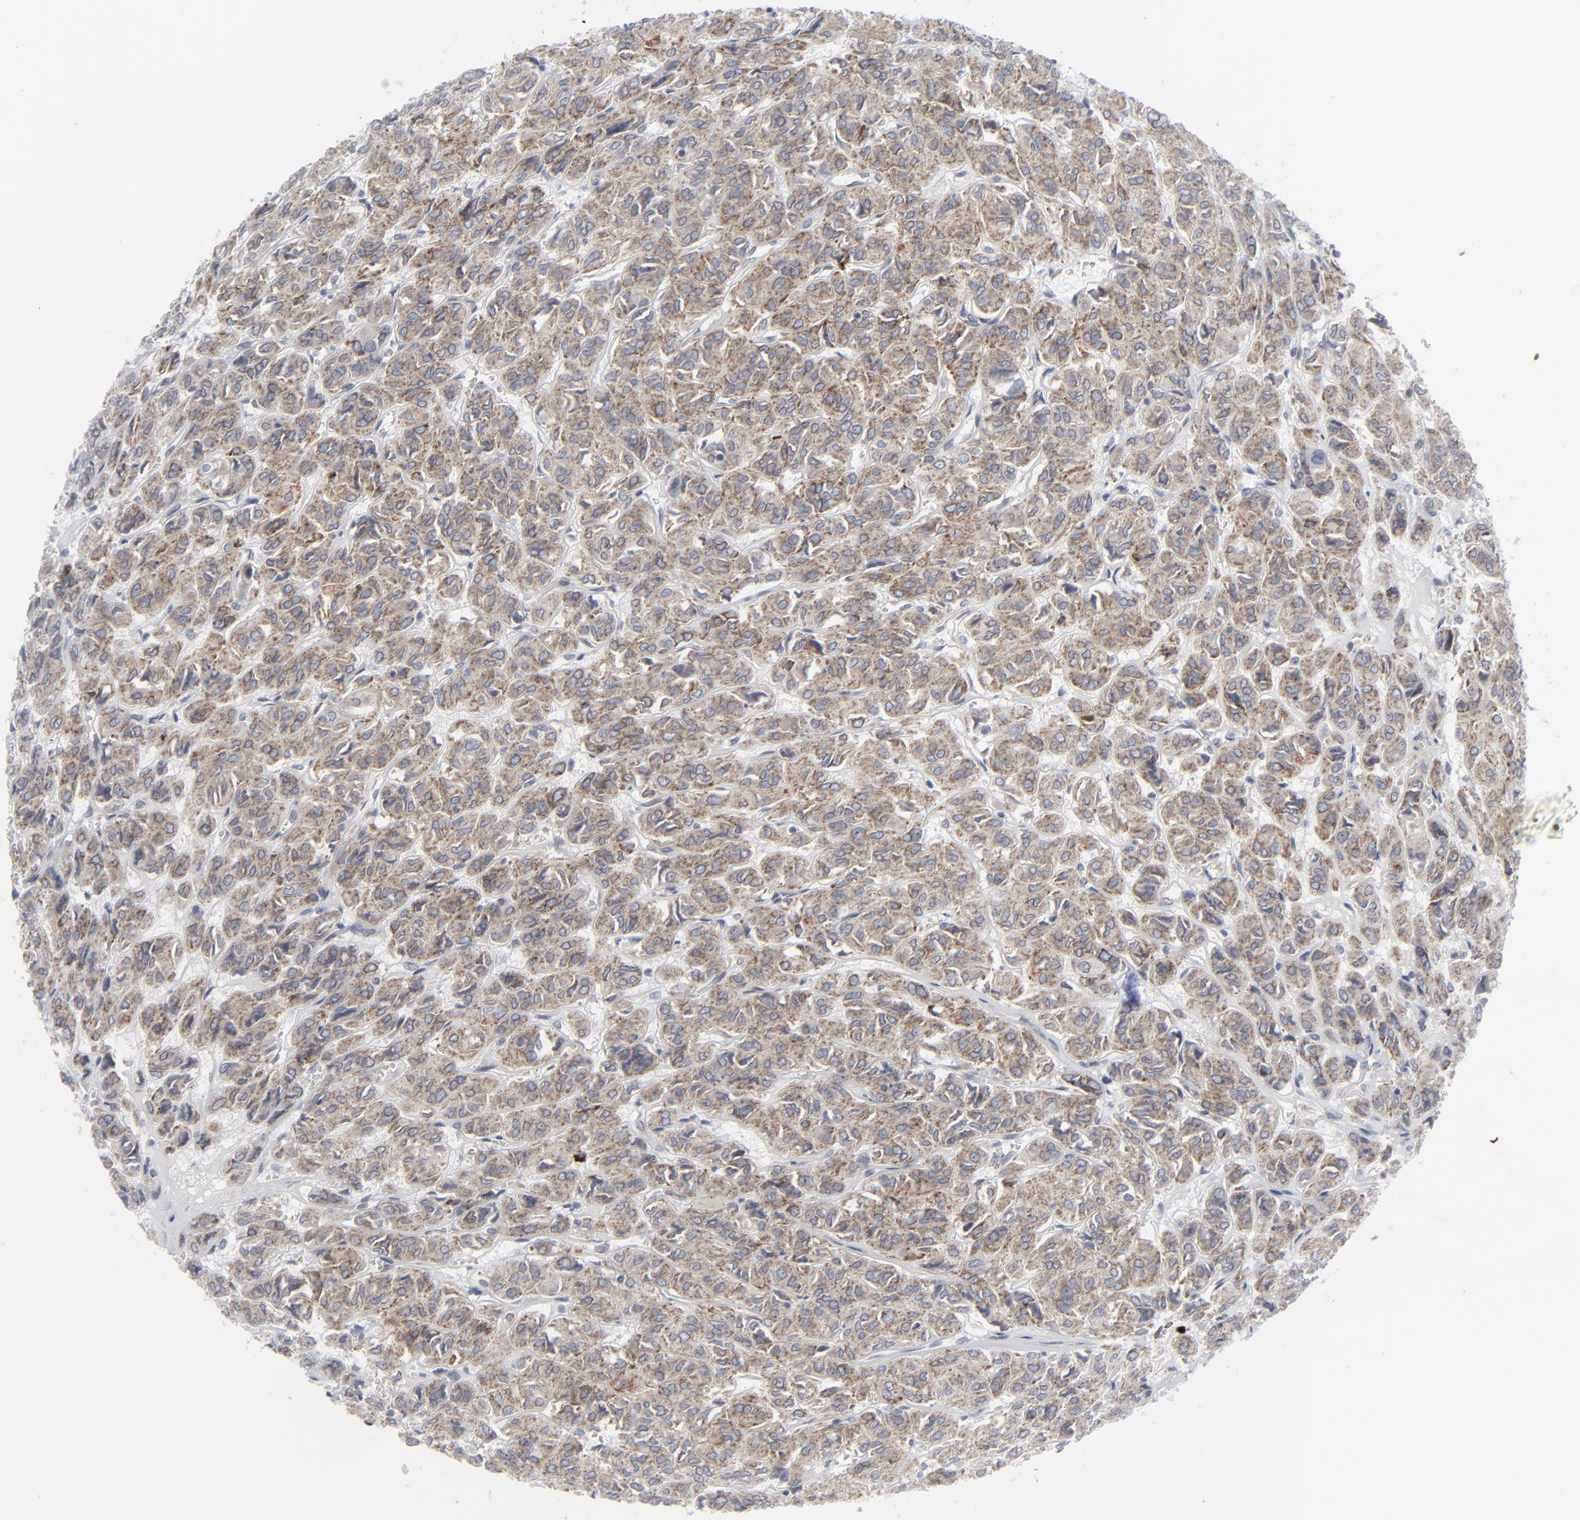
{"staining": {"intensity": "strong", "quantity": ">75%", "location": "cytoplasmic/membranous"}, "tissue": "thyroid cancer", "cell_type": "Tumor cells", "image_type": "cancer", "snomed": [{"axis": "morphology", "description": "Follicular adenoma carcinoma, NOS"}, {"axis": "topography", "description": "Thyroid gland"}], "caption": "Protein staining of thyroid follicular adenoma carcinoma tissue demonstrates strong cytoplasmic/membranous staining in approximately >75% of tumor cells.", "gene": "NUP88", "patient": {"sex": "female", "age": 71}}